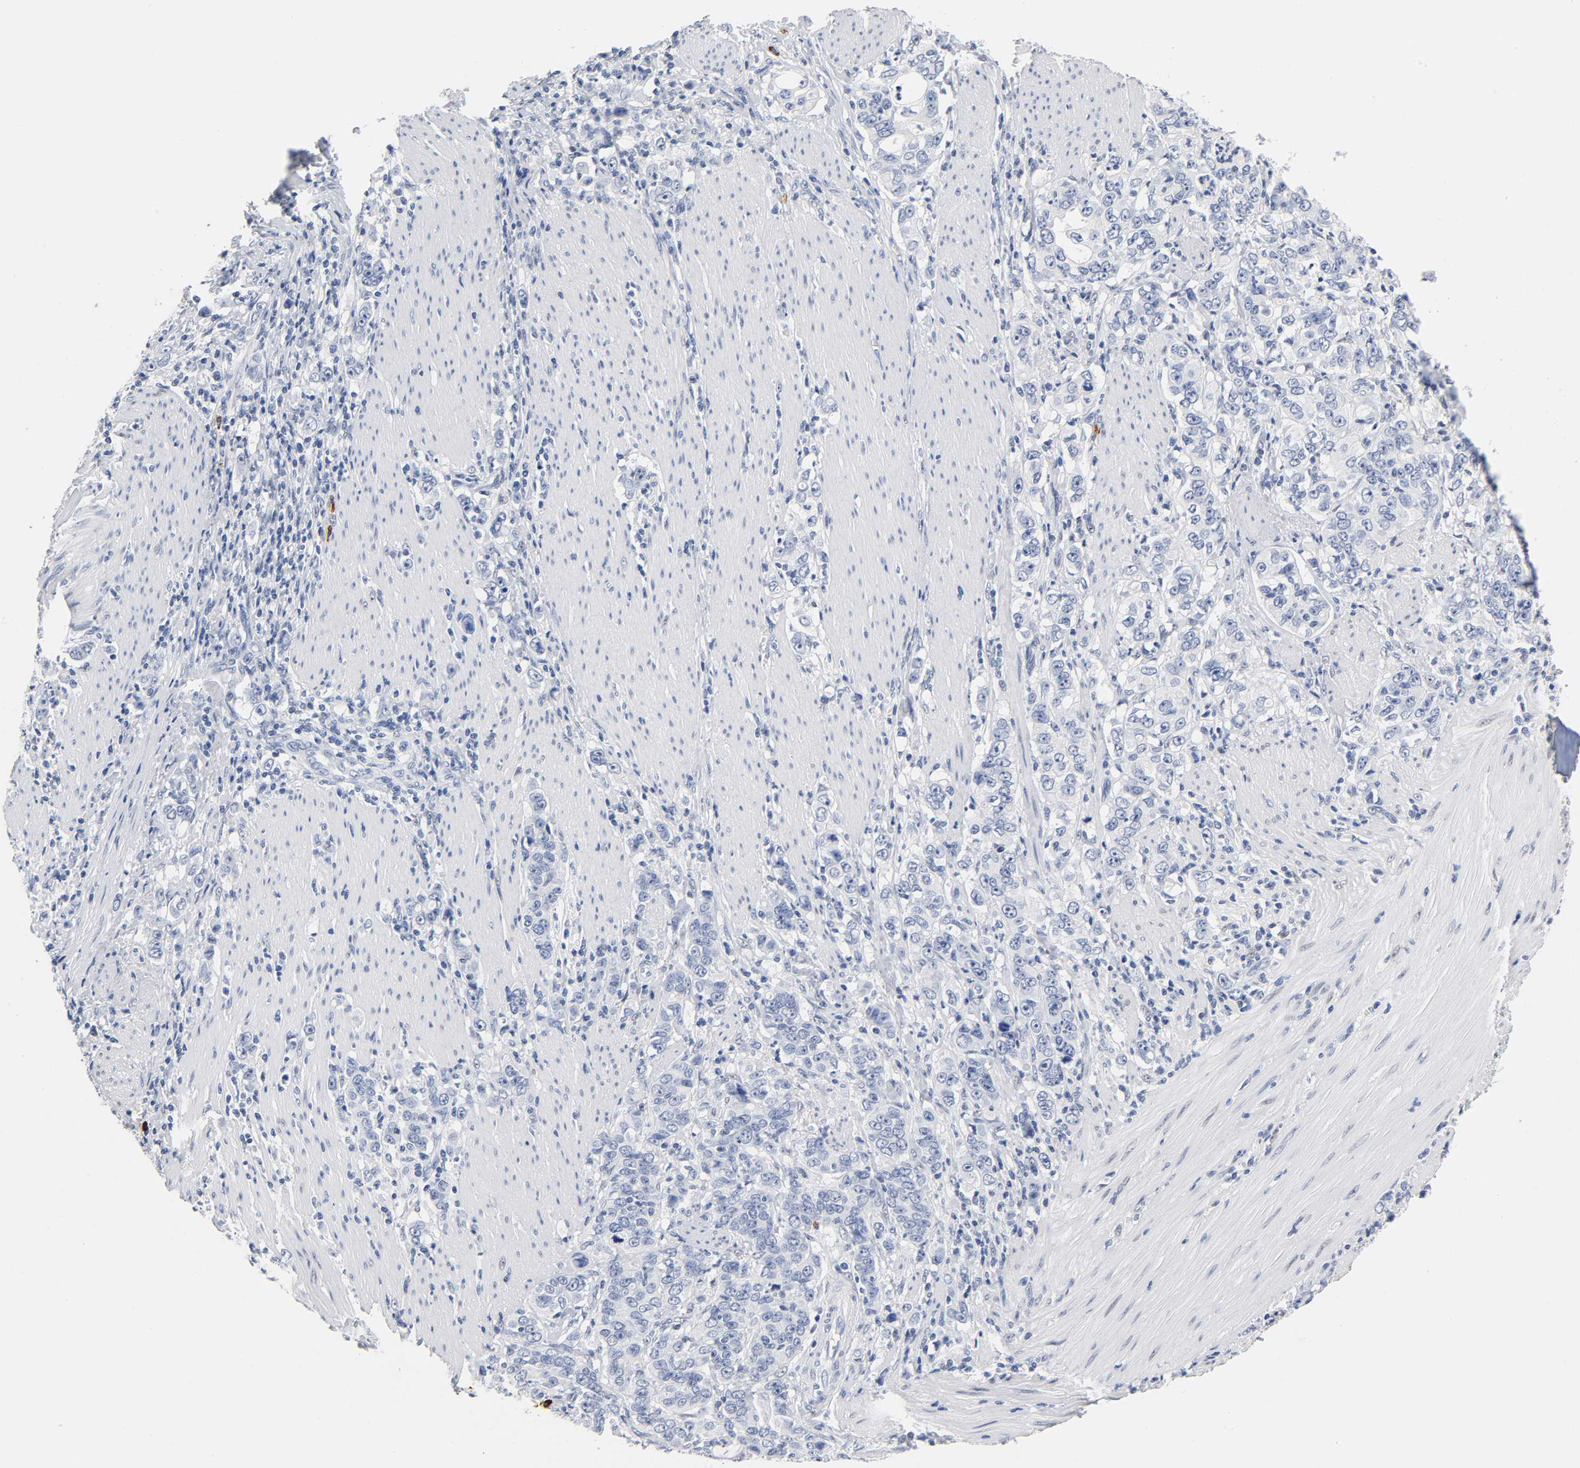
{"staining": {"intensity": "negative", "quantity": "none", "location": "none"}, "tissue": "stomach cancer", "cell_type": "Tumor cells", "image_type": "cancer", "snomed": [{"axis": "morphology", "description": "Adenocarcinoma, NOS"}, {"axis": "topography", "description": "Stomach, lower"}], "caption": "This is an immunohistochemistry histopathology image of stomach cancer (adenocarcinoma). There is no expression in tumor cells.", "gene": "NAB2", "patient": {"sex": "female", "age": 72}}